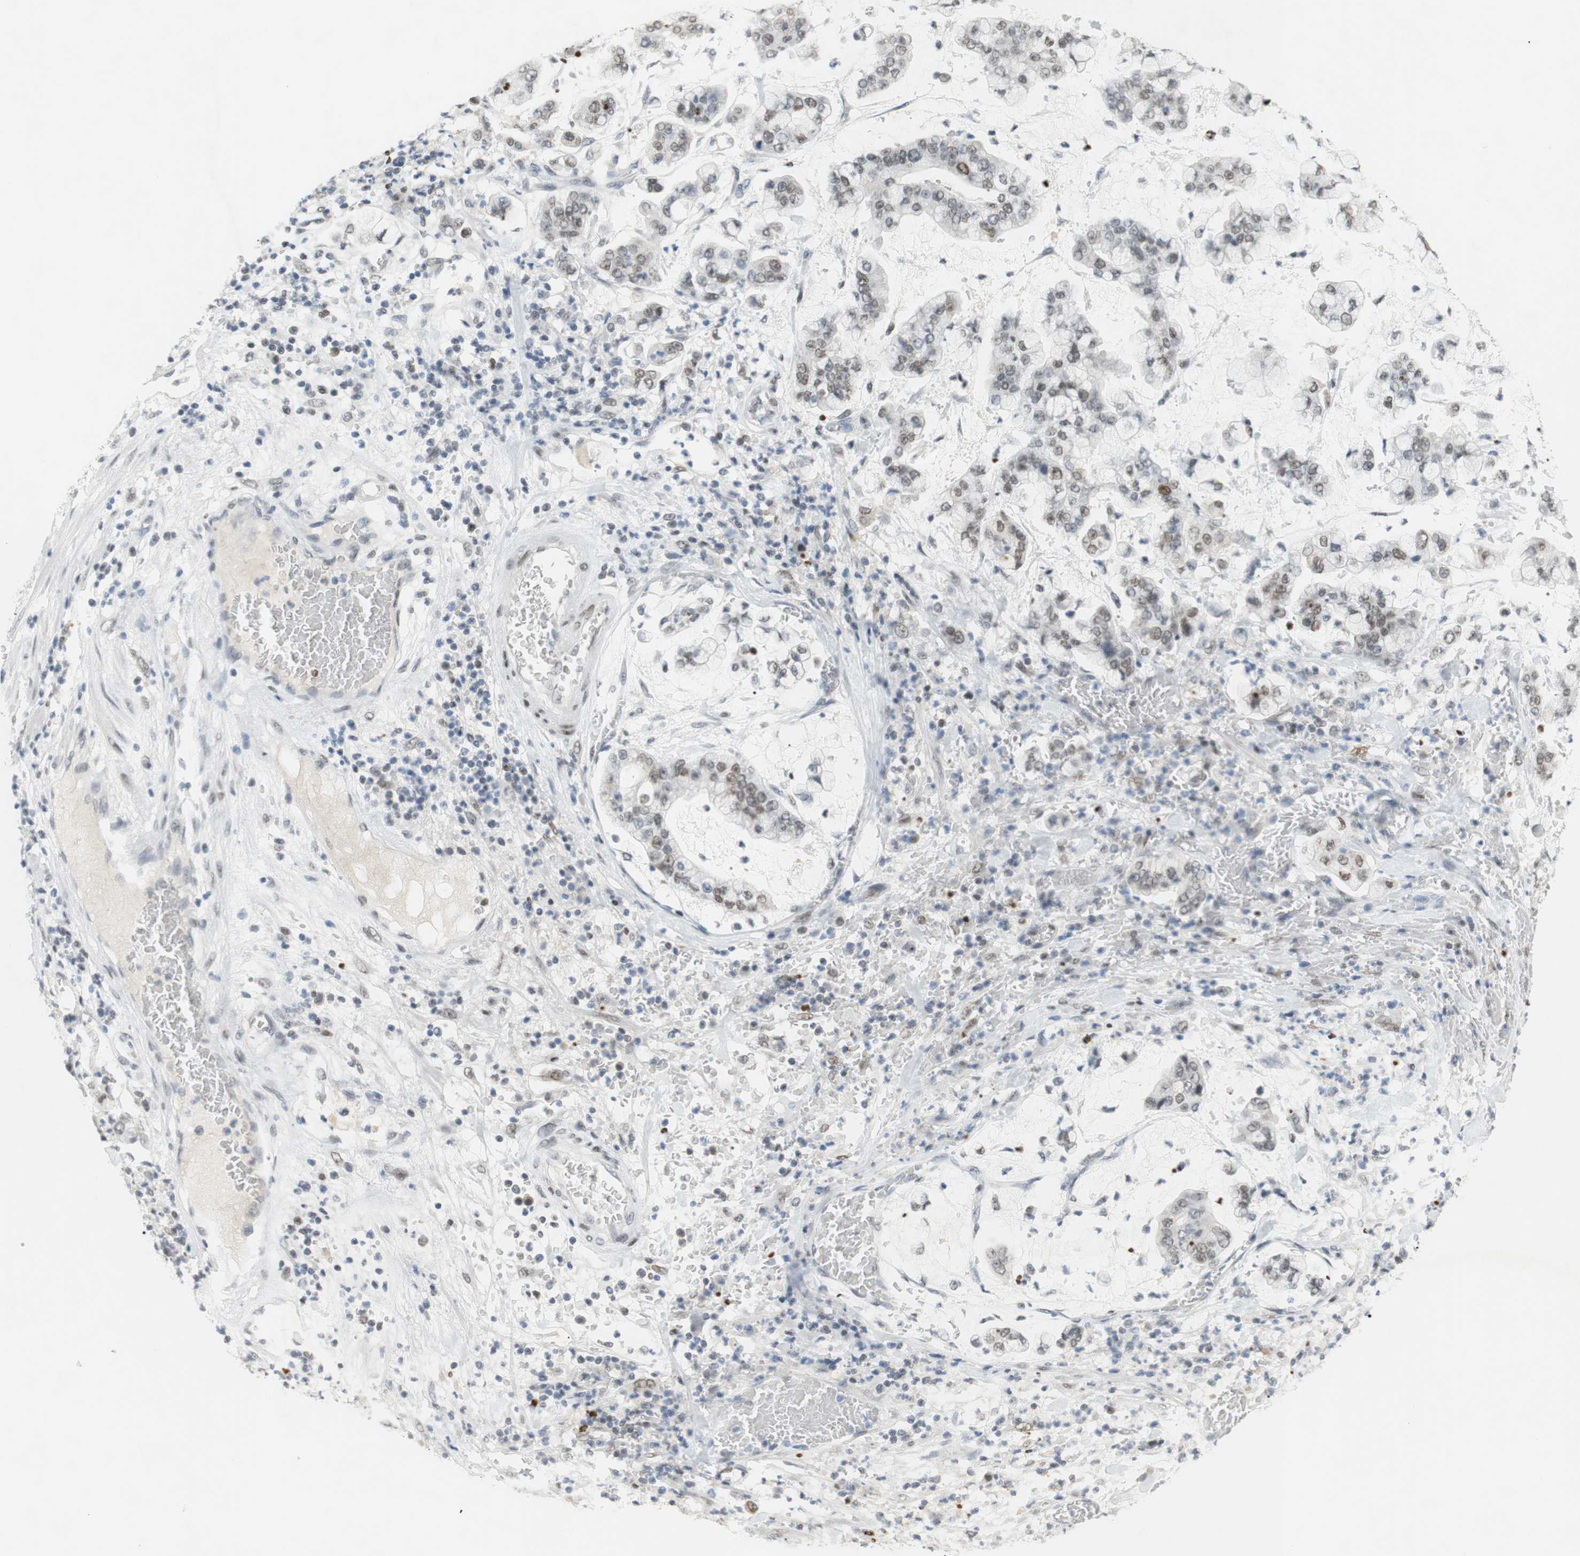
{"staining": {"intensity": "moderate", "quantity": "<25%", "location": "nuclear"}, "tissue": "stomach cancer", "cell_type": "Tumor cells", "image_type": "cancer", "snomed": [{"axis": "morphology", "description": "Normal tissue, NOS"}, {"axis": "morphology", "description": "Adenocarcinoma, NOS"}, {"axis": "topography", "description": "Stomach, upper"}, {"axis": "topography", "description": "Stomach"}], "caption": "Stomach adenocarcinoma stained with DAB immunohistochemistry shows low levels of moderate nuclear expression in about <25% of tumor cells.", "gene": "BMI1", "patient": {"sex": "male", "age": 76}}